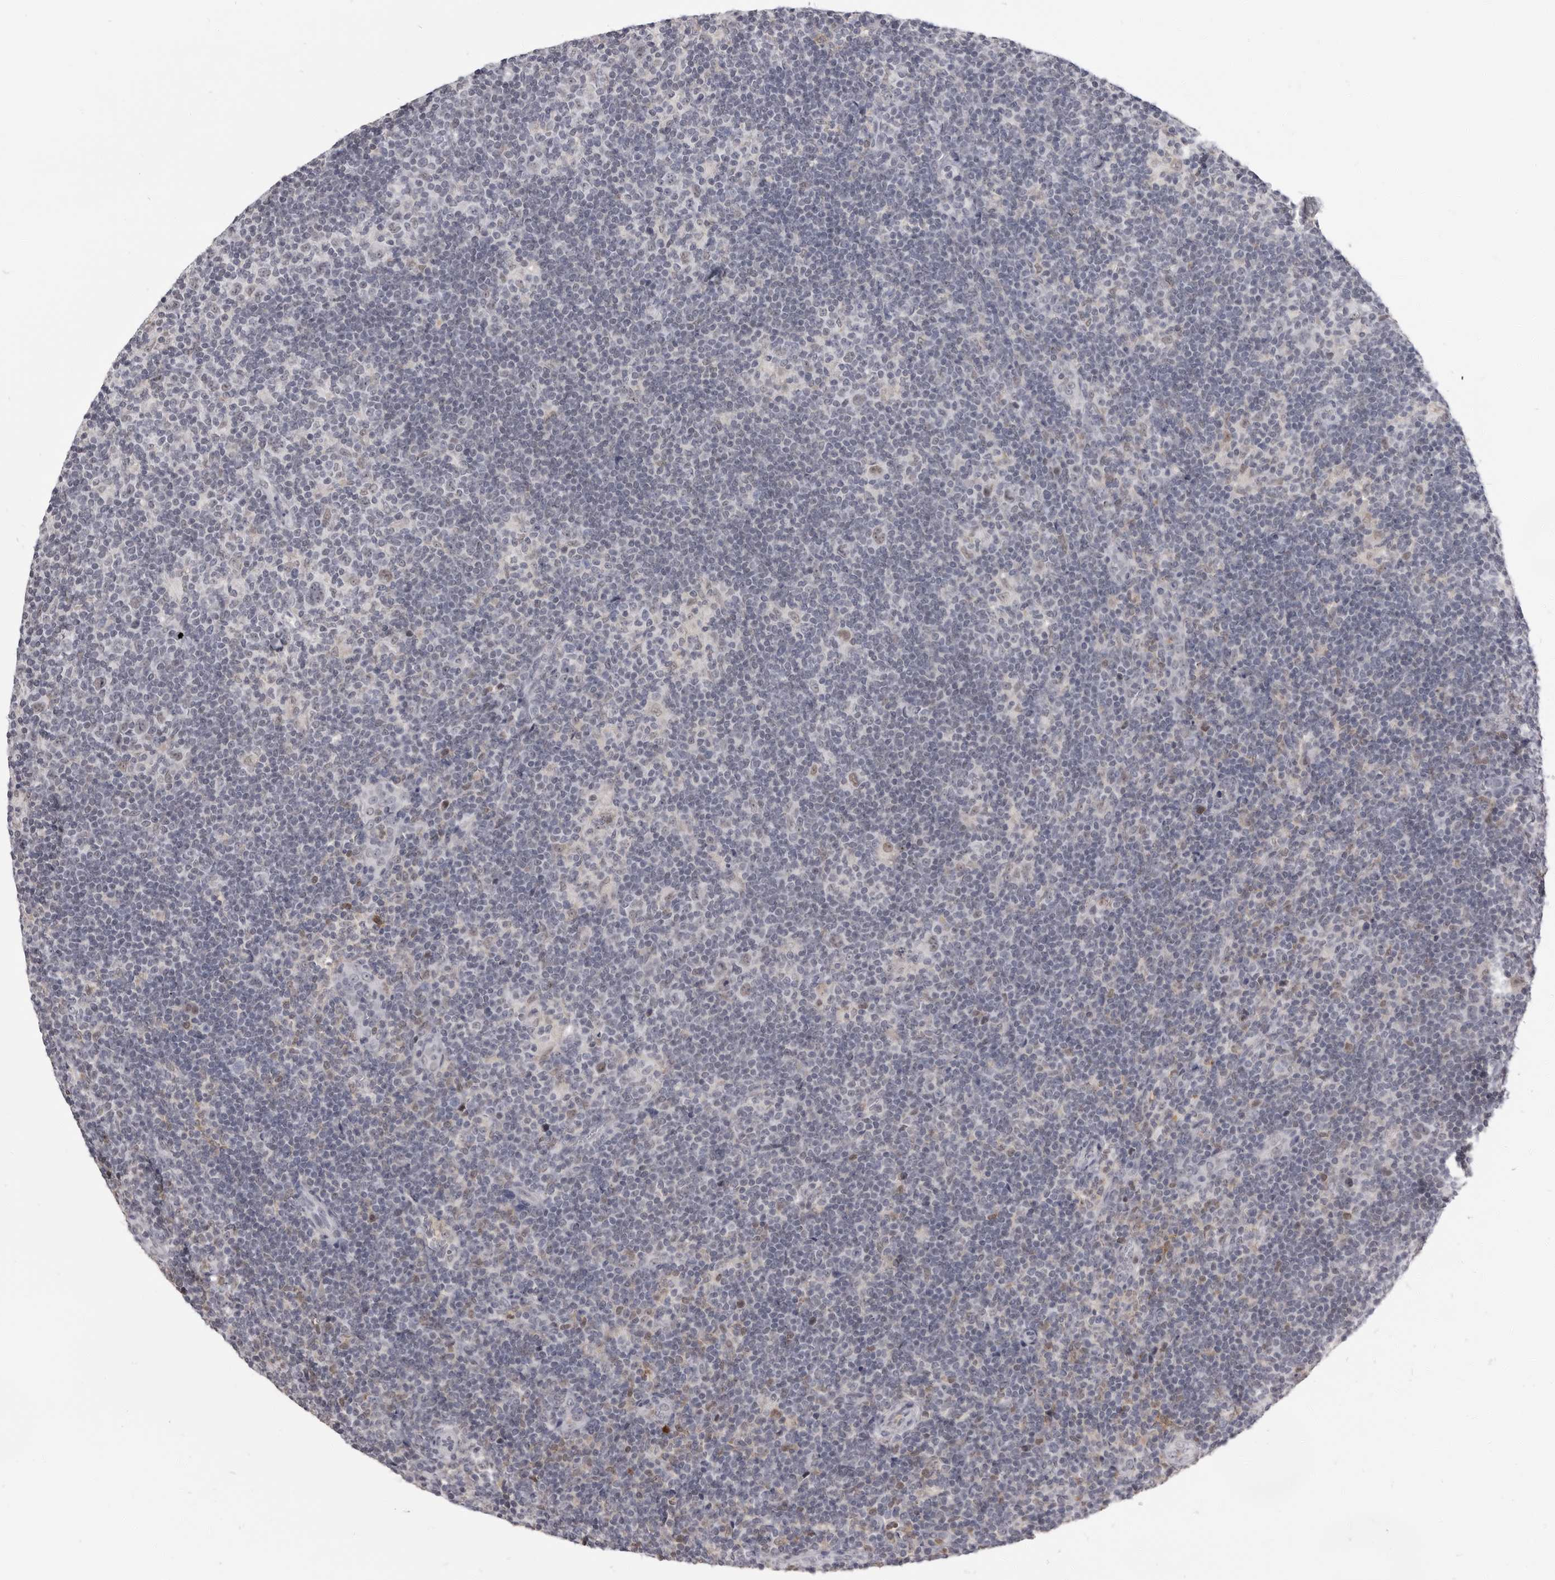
{"staining": {"intensity": "weak", "quantity": ">75%", "location": "nuclear"}, "tissue": "lymphoma", "cell_type": "Tumor cells", "image_type": "cancer", "snomed": [{"axis": "morphology", "description": "Hodgkin's disease, NOS"}, {"axis": "topography", "description": "Lymph node"}], "caption": "This micrograph demonstrates IHC staining of human lymphoma, with low weak nuclear staining in approximately >75% of tumor cells.", "gene": "CGN", "patient": {"sex": "female", "age": 57}}